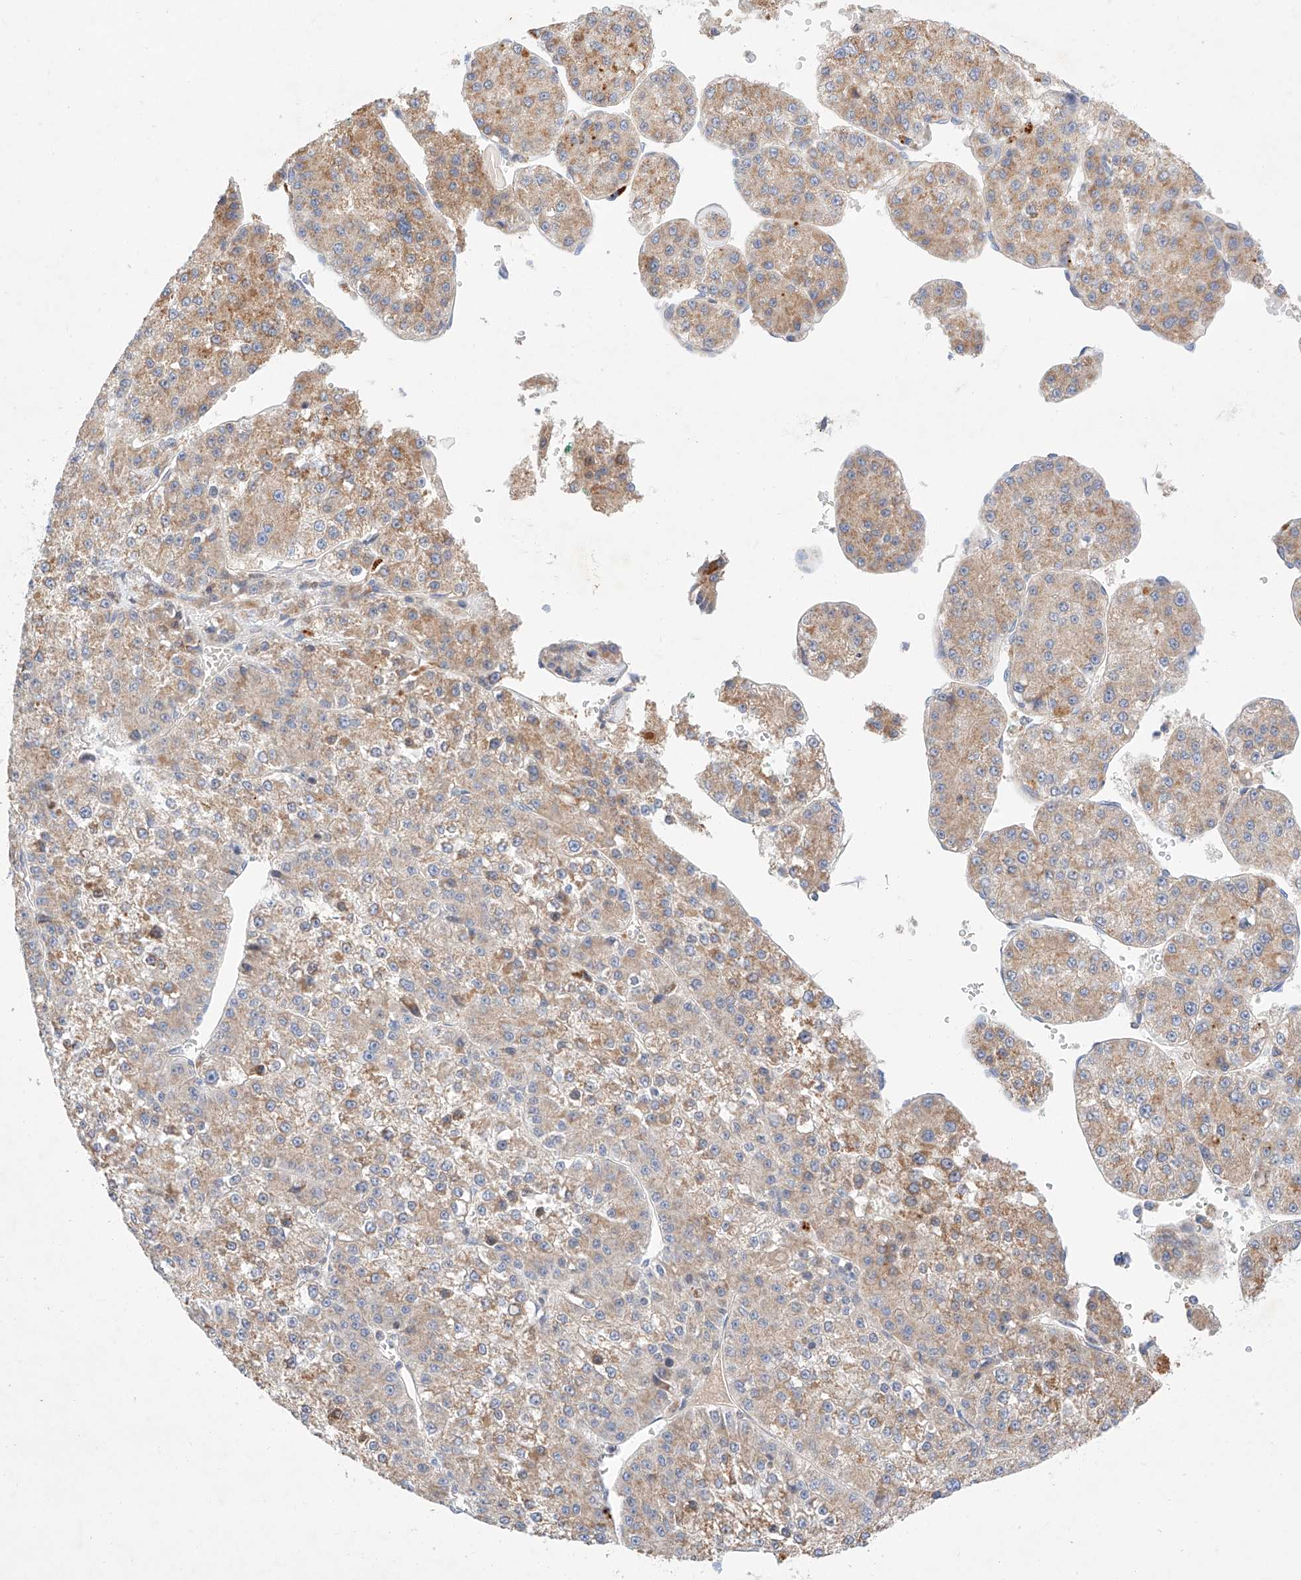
{"staining": {"intensity": "moderate", "quantity": "25%-75%", "location": "cytoplasmic/membranous"}, "tissue": "liver cancer", "cell_type": "Tumor cells", "image_type": "cancer", "snomed": [{"axis": "morphology", "description": "Carcinoma, Hepatocellular, NOS"}, {"axis": "topography", "description": "Liver"}], "caption": "Protein staining of hepatocellular carcinoma (liver) tissue reveals moderate cytoplasmic/membranous positivity in approximately 25%-75% of tumor cells.", "gene": "C6orf118", "patient": {"sex": "female", "age": 73}}